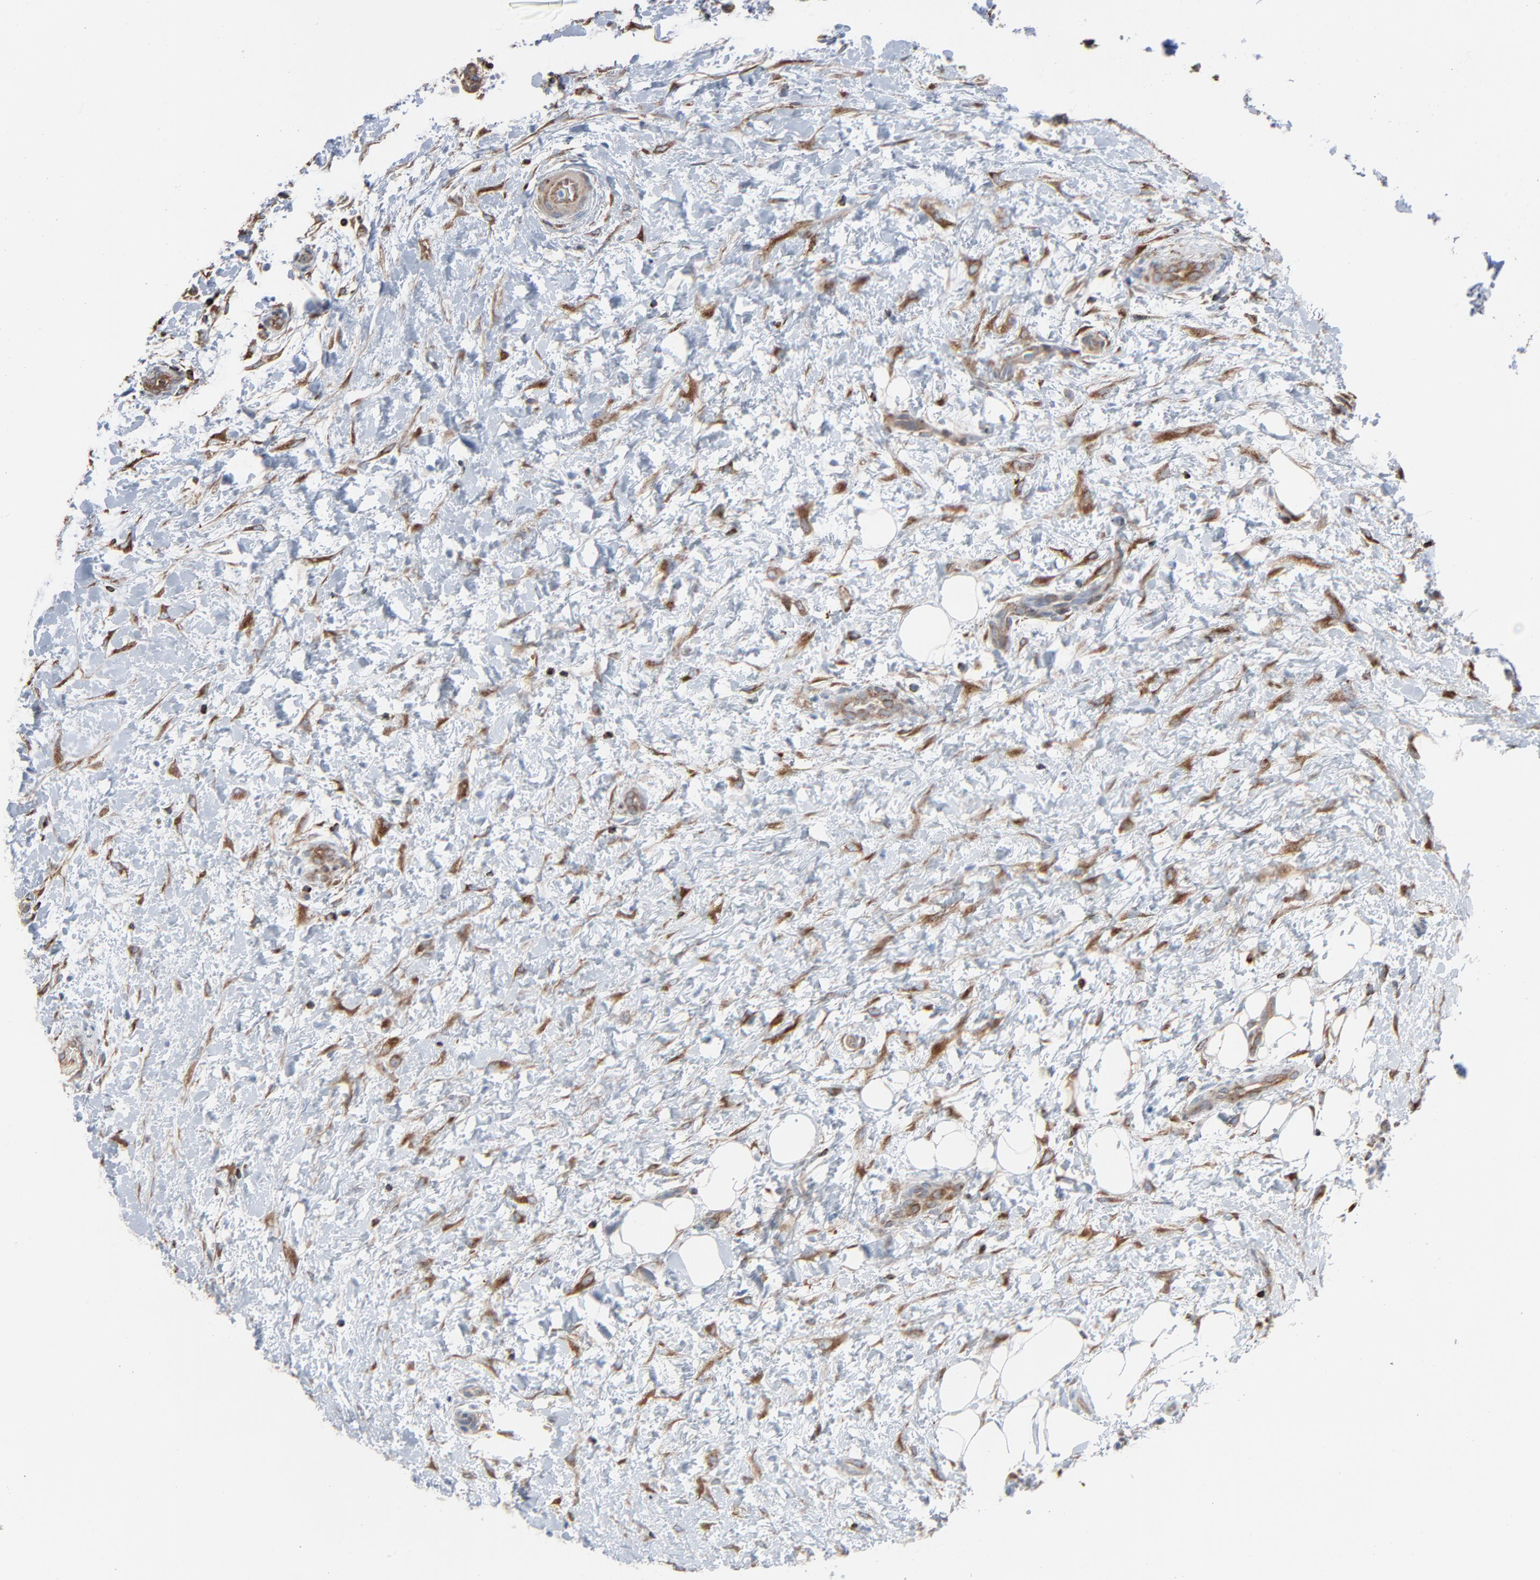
{"staining": {"intensity": "strong", "quantity": ">75%", "location": "nuclear"}, "tissue": "lymphoma", "cell_type": "Tumor cells", "image_type": "cancer", "snomed": [{"axis": "morphology", "description": "Malignant lymphoma, non-Hodgkin's type, Low grade"}, {"axis": "topography", "description": "Lymph node"}], "caption": "Brown immunohistochemical staining in human lymphoma shows strong nuclear positivity in about >75% of tumor cells. (DAB IHC with brightfield microscopy, high magnification).", "gene": "OPTN", "patient": {"sex": "female", "age": 76}}